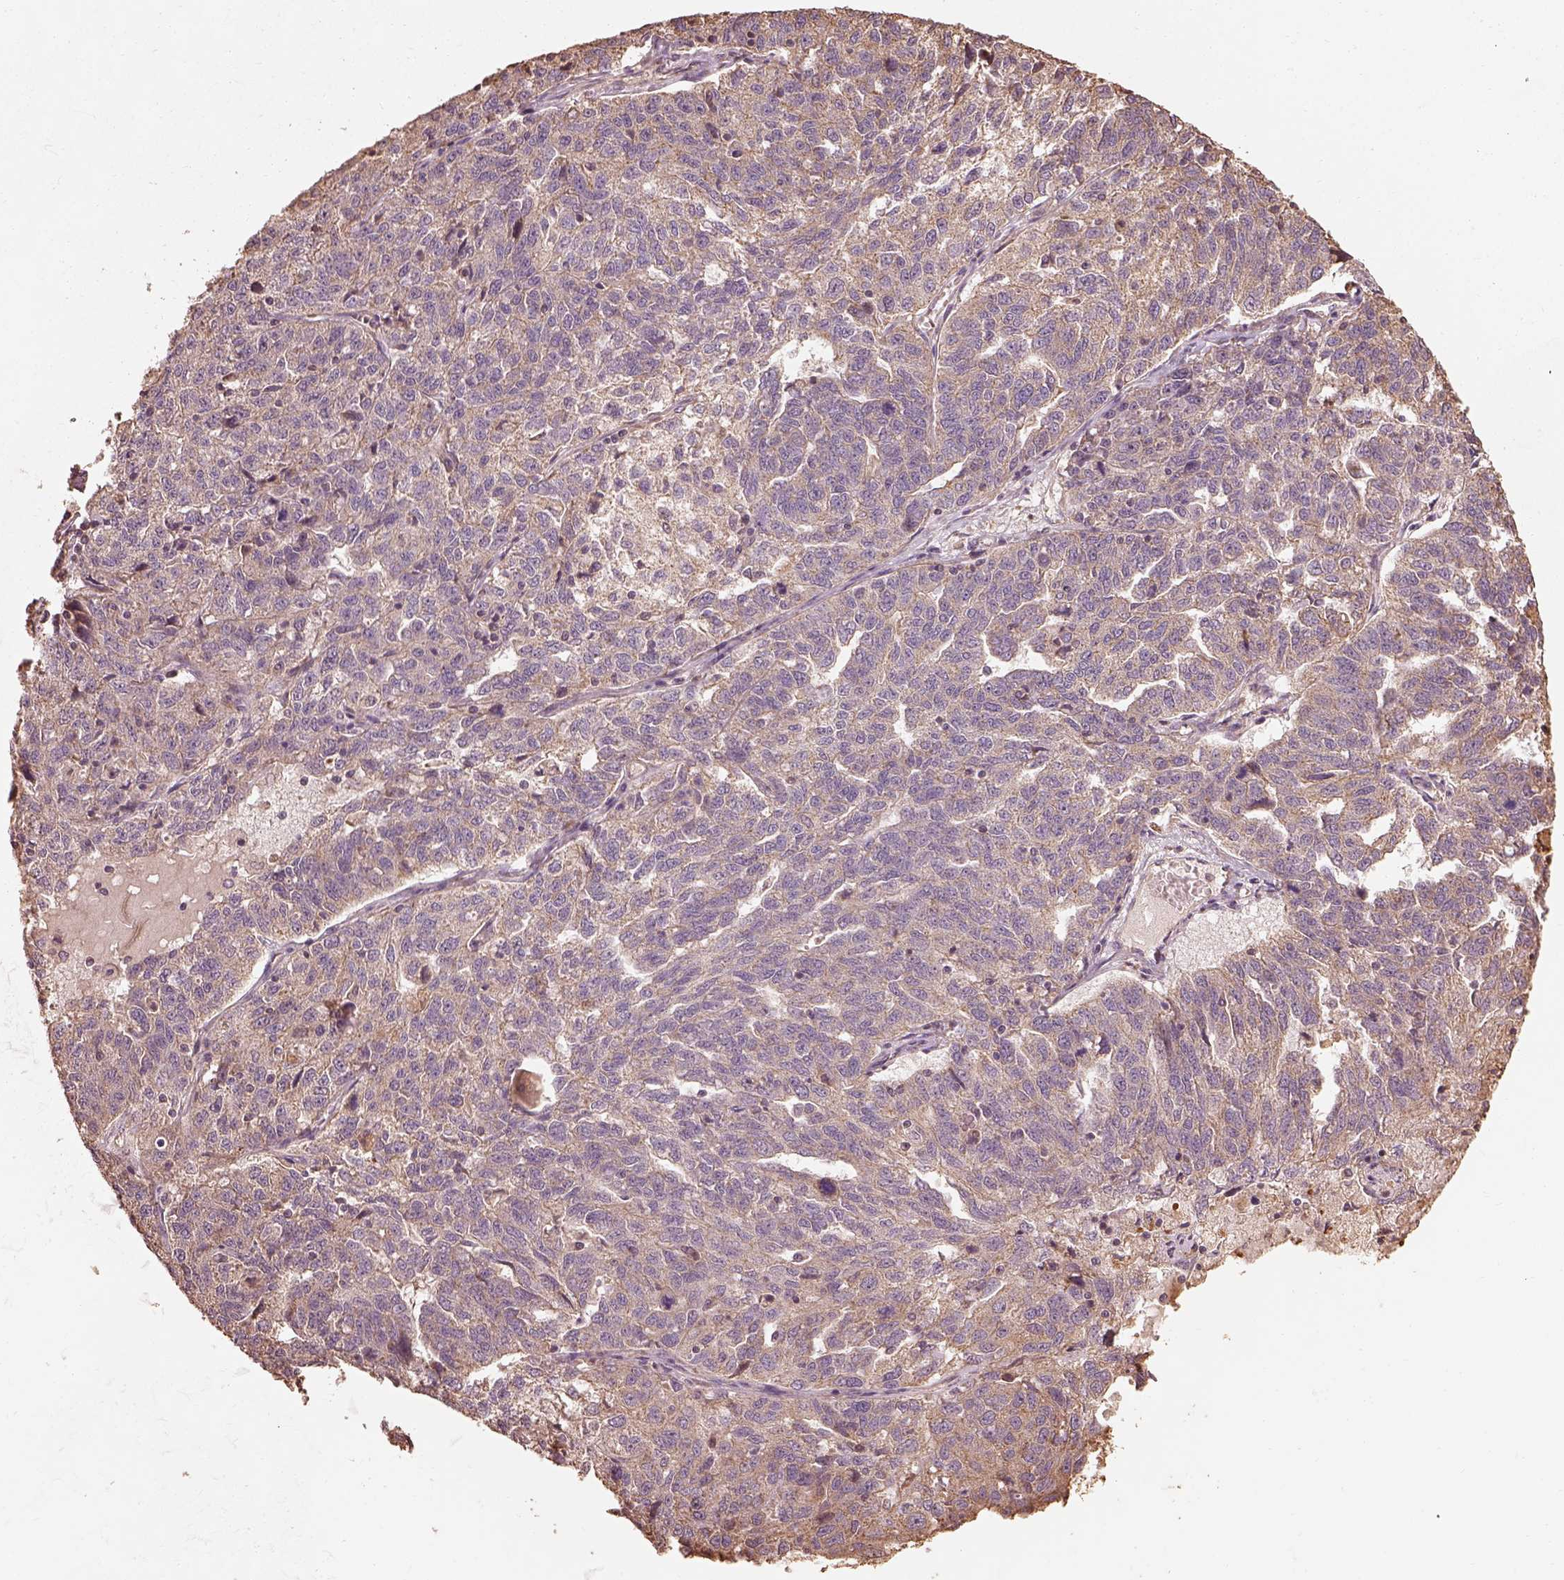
{"staining": {"intensity": "weak", "quantity": ">75%", "location": "cytoplasmic/membranous"}, "tissue": "ovarian cancer", "cell_type": "Tumor cells", "image_type": "cancer", "snomed": [{"axis": "morphology", "description": "Cystadenocarcinoma, serous, NOS"}, {"axis": "topography", "description": "Ovary"}], "caption": "Immunohistochemistry (IHC) of ovarian cancer demonstrates low levels of weak cytoplasmic/membranous staining in about >75% of tumor cells.", "gene": "METTL4", "patient": {"sex": "female", "age": 71}}